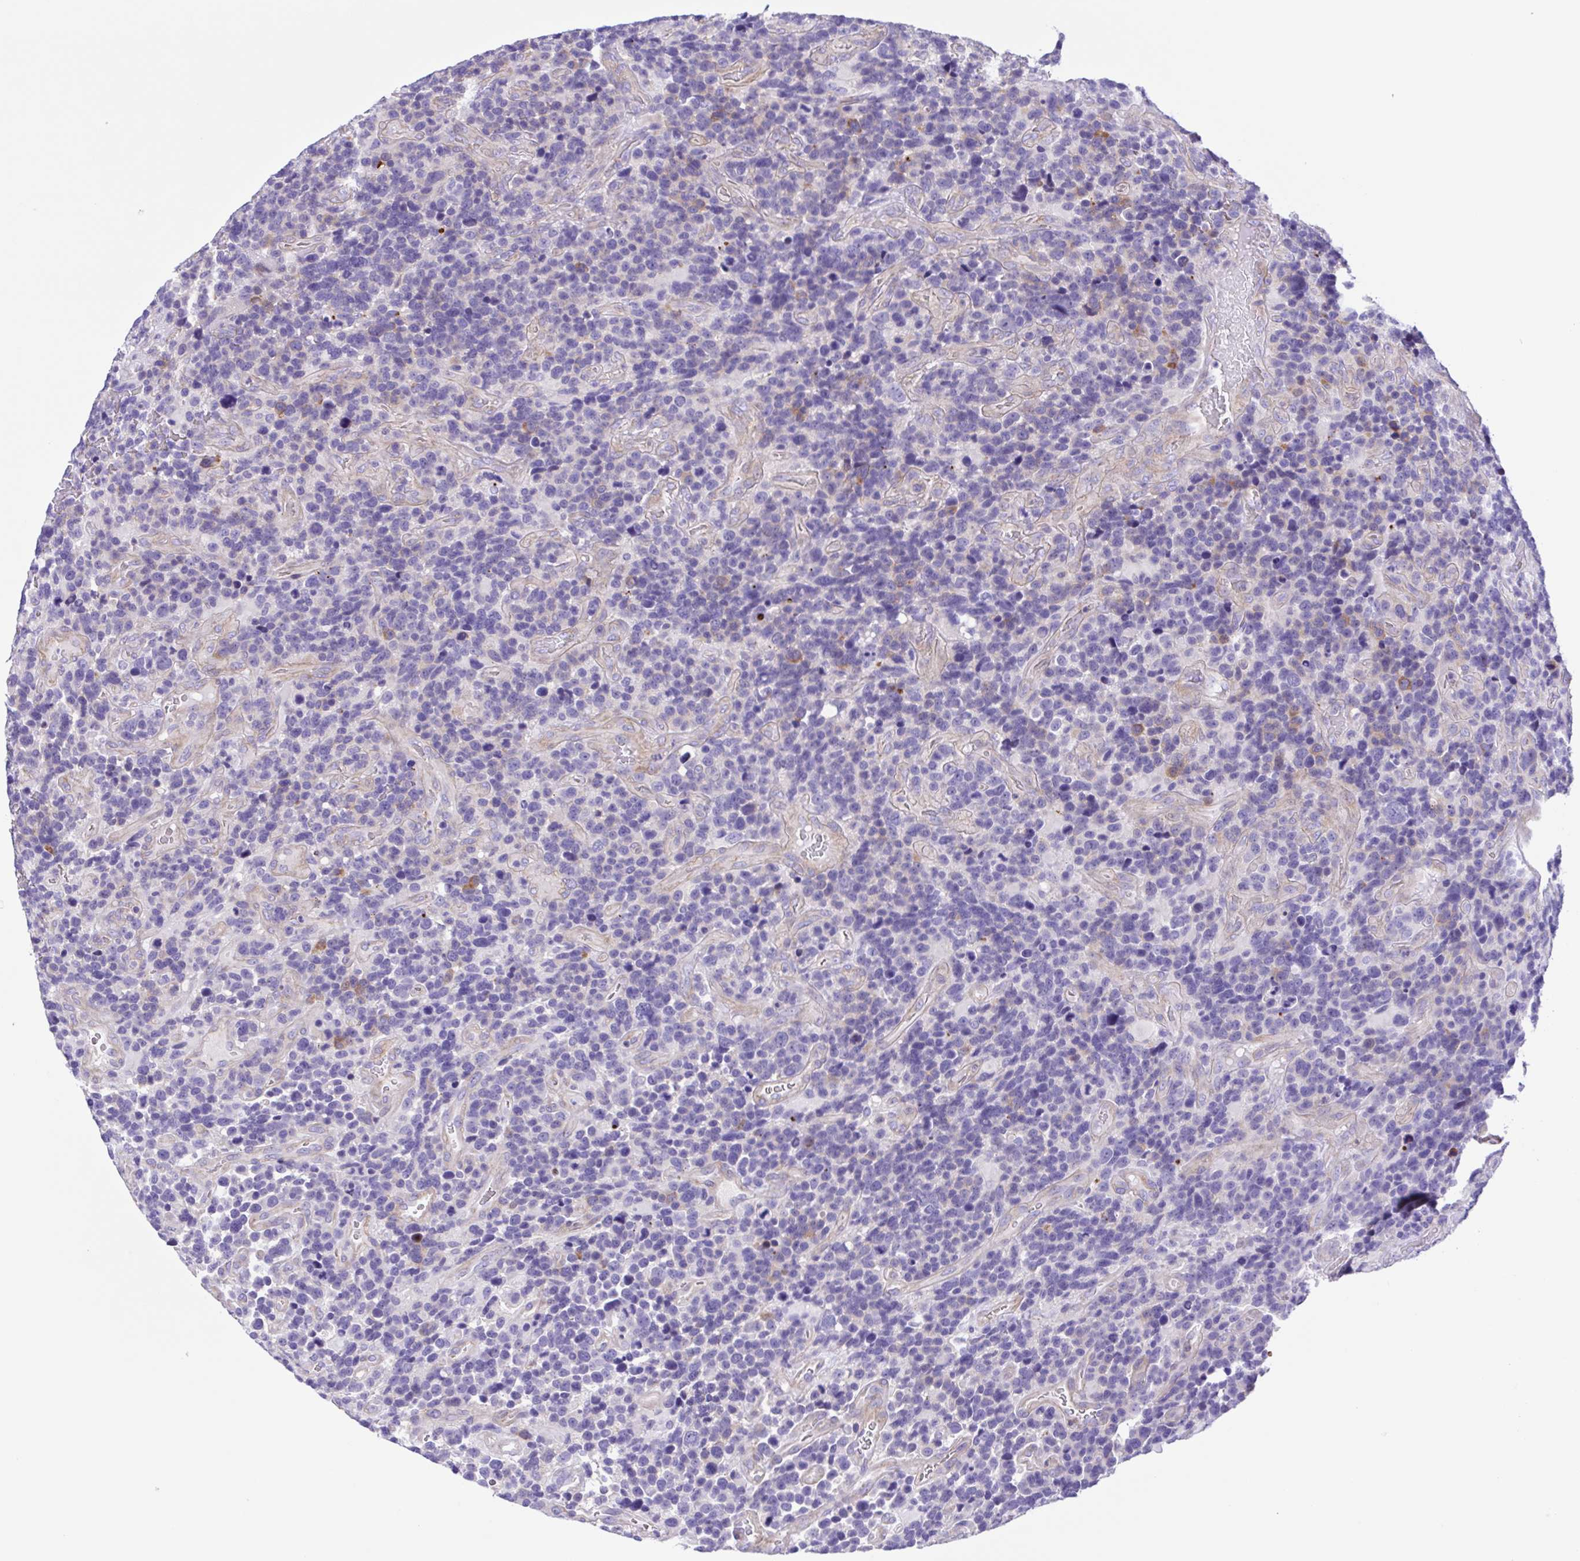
{"staining": {"intensity": "negative", "quantity": "none", "location": "none"}, "tissue": "glioma", "cell_type": "Tumor cells", "image_type": "cancer", "snomed": [{"axis": "morphology", "description": "Glioma, malignant, High grade"}, {"axis": "topography", "description": "Brain"}], "caption": "This is an immunohistochemistry image of human glioma. There is no positivity in tumor cells.", "gene": "ISM2", "patient": {"sex": "male", "age": 33}}